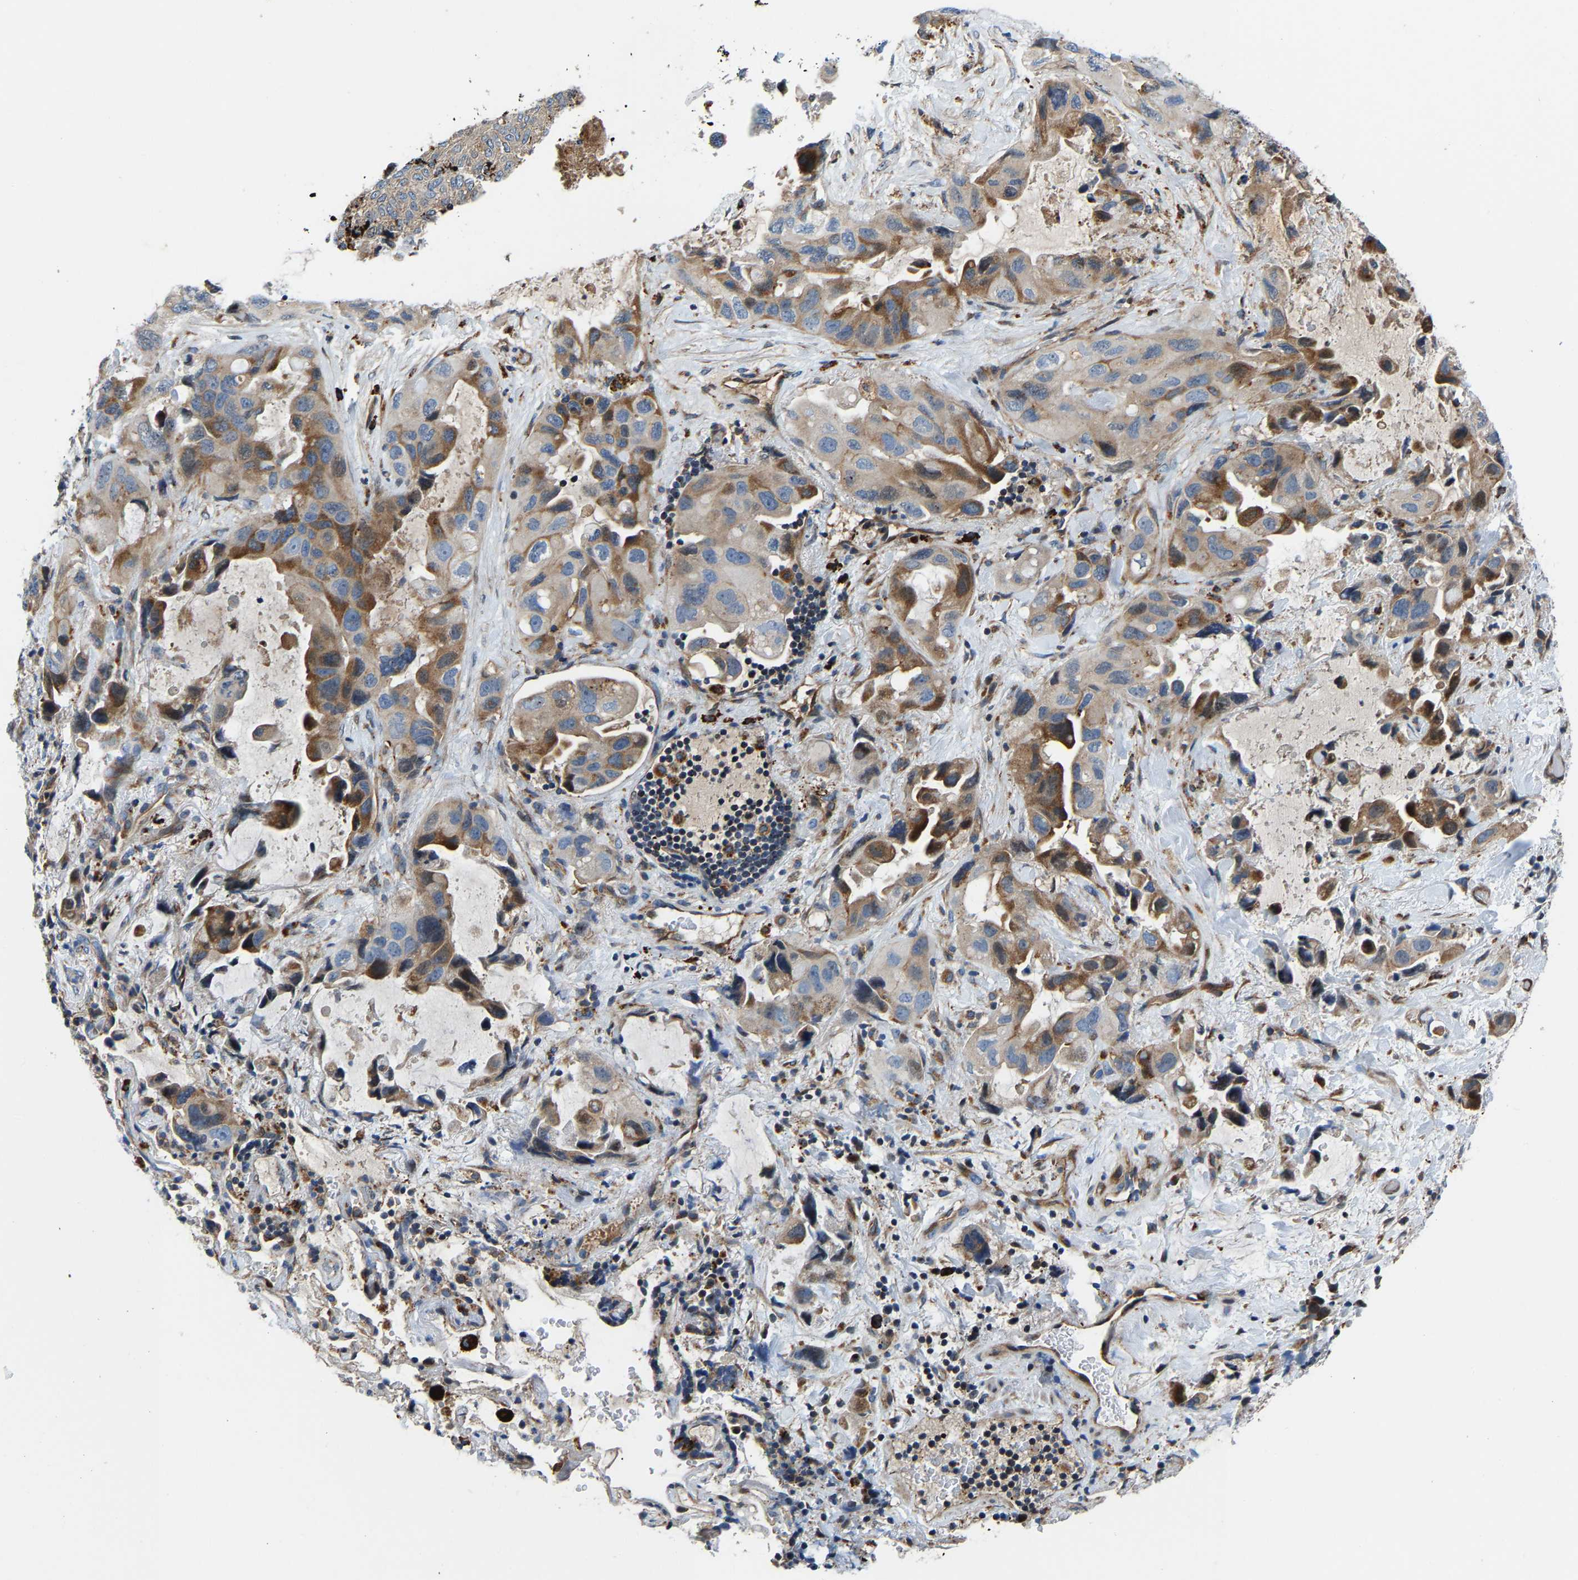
{"staining": {"intensity": "moderate", "quantity": ">75%", "location": "cytoplasmic/membranous"}, "tissue": "lung cancer", "cell_type": "Tumor cells", "image_type": "cancer", "snomed": [{"axis": "morphology", "description": "Squamous cell carcinoma, NOS"}, {"axis": "topography", "description": "Lung"}], "caption": "Immunohistochemical staining of lung cancer exhibits medium levels of moderate cytoplasmic/membranous protein staining in about >75% of tumor cells.", "gene": "DPP7", "patient": {"sex": "female", "age": 73}}